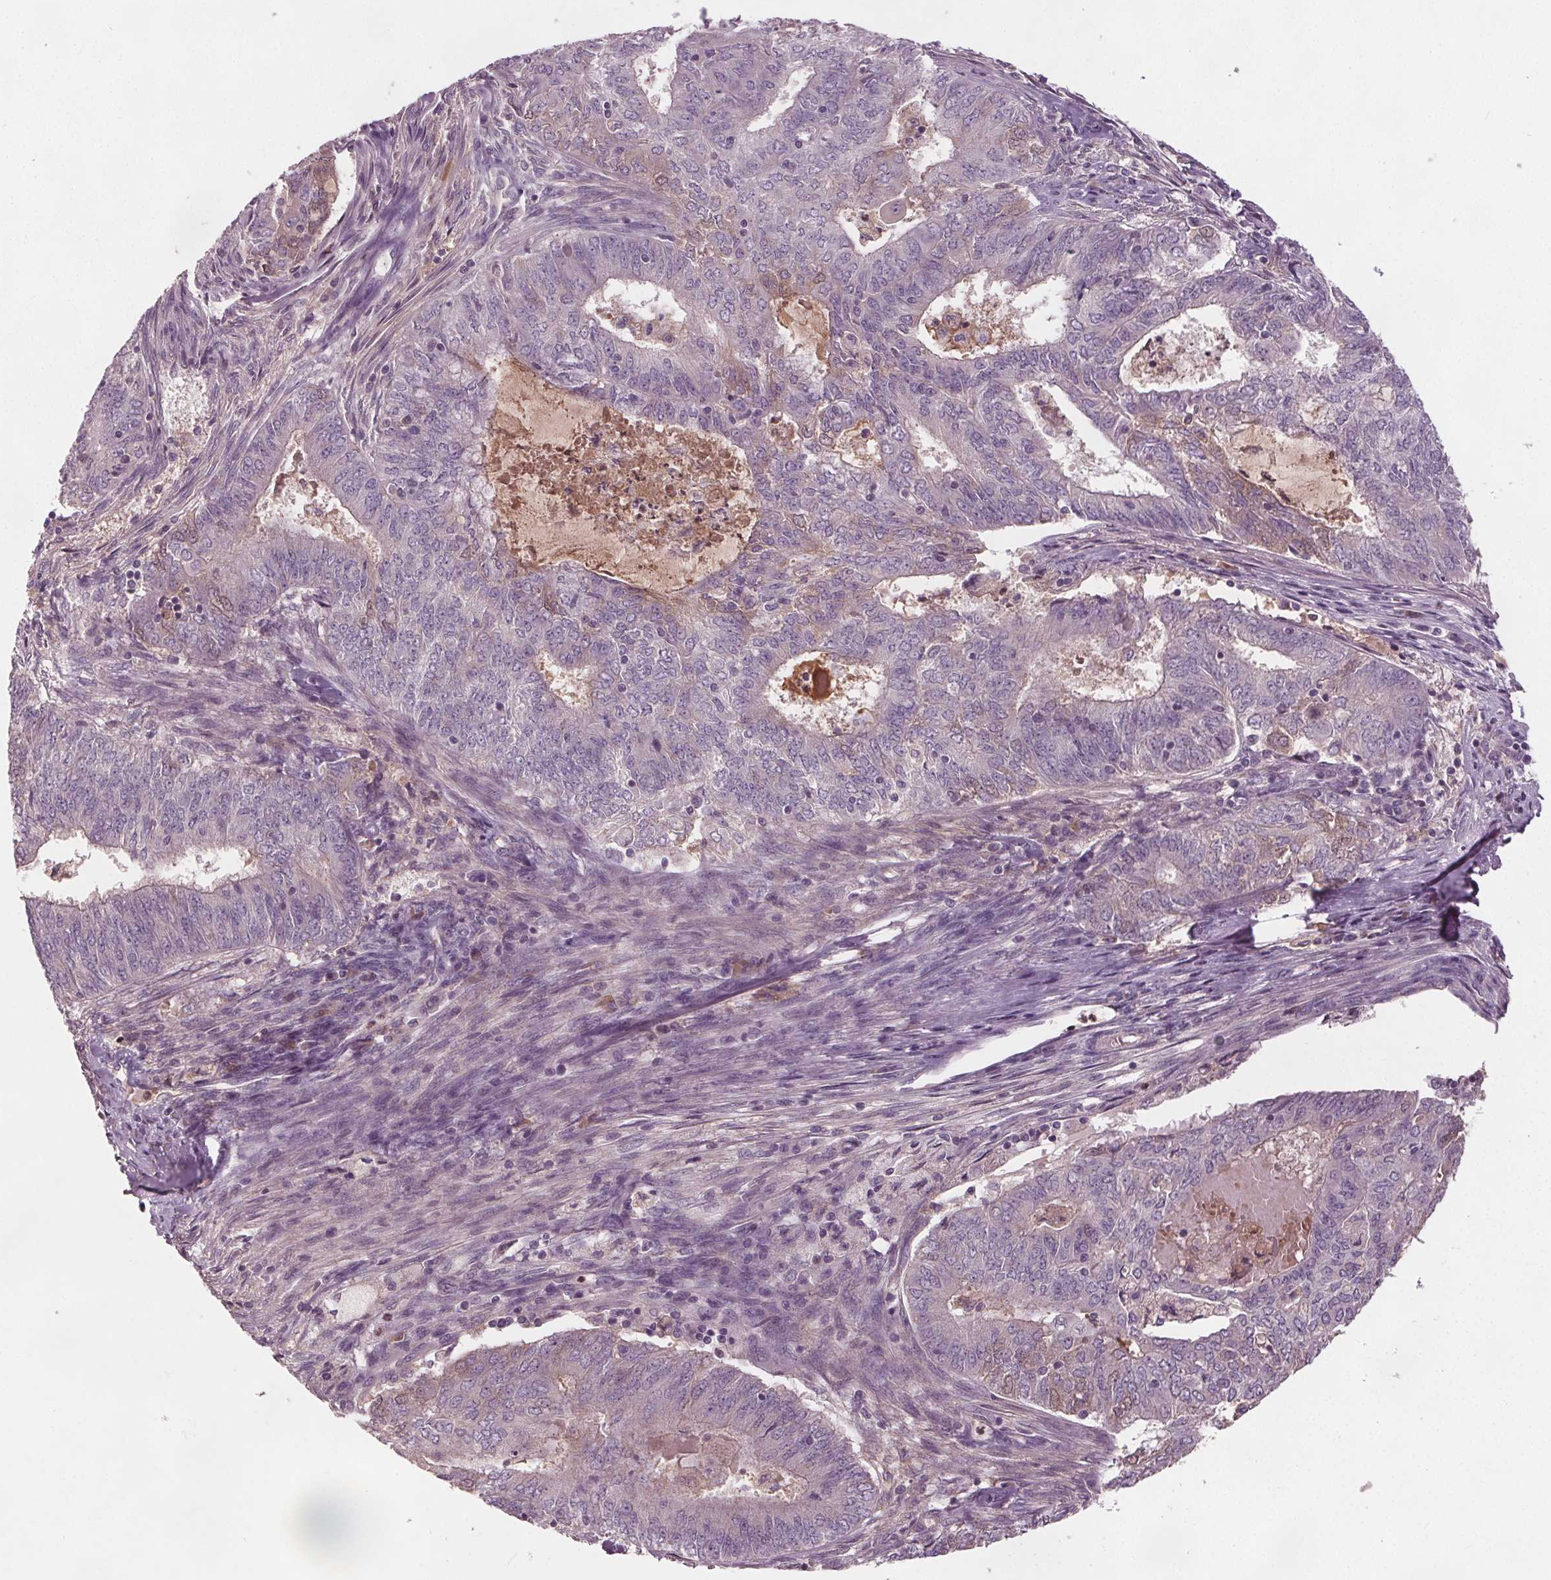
{"staining": {"intensity": "negative", "quantity": "none", "location": "none"}, "tissue": "endometrial cancer", "cell_type": "Tumor cells", "image_type": "cancer", "snomed": [{"axis": "morphology", "description": "Adenocarcinoma, NOS"}, {"axis": "topography", "description": "Endometrium"}], "caption": "Tumor cells are negative for protein expression in human adenocarcinoma (endometrial). (Brightfield microscopy of DAB immunohistochemistry (IHC) at high magnification).", "gene": "PDGFD", "patient": {"sex": "female", "age": 62}}